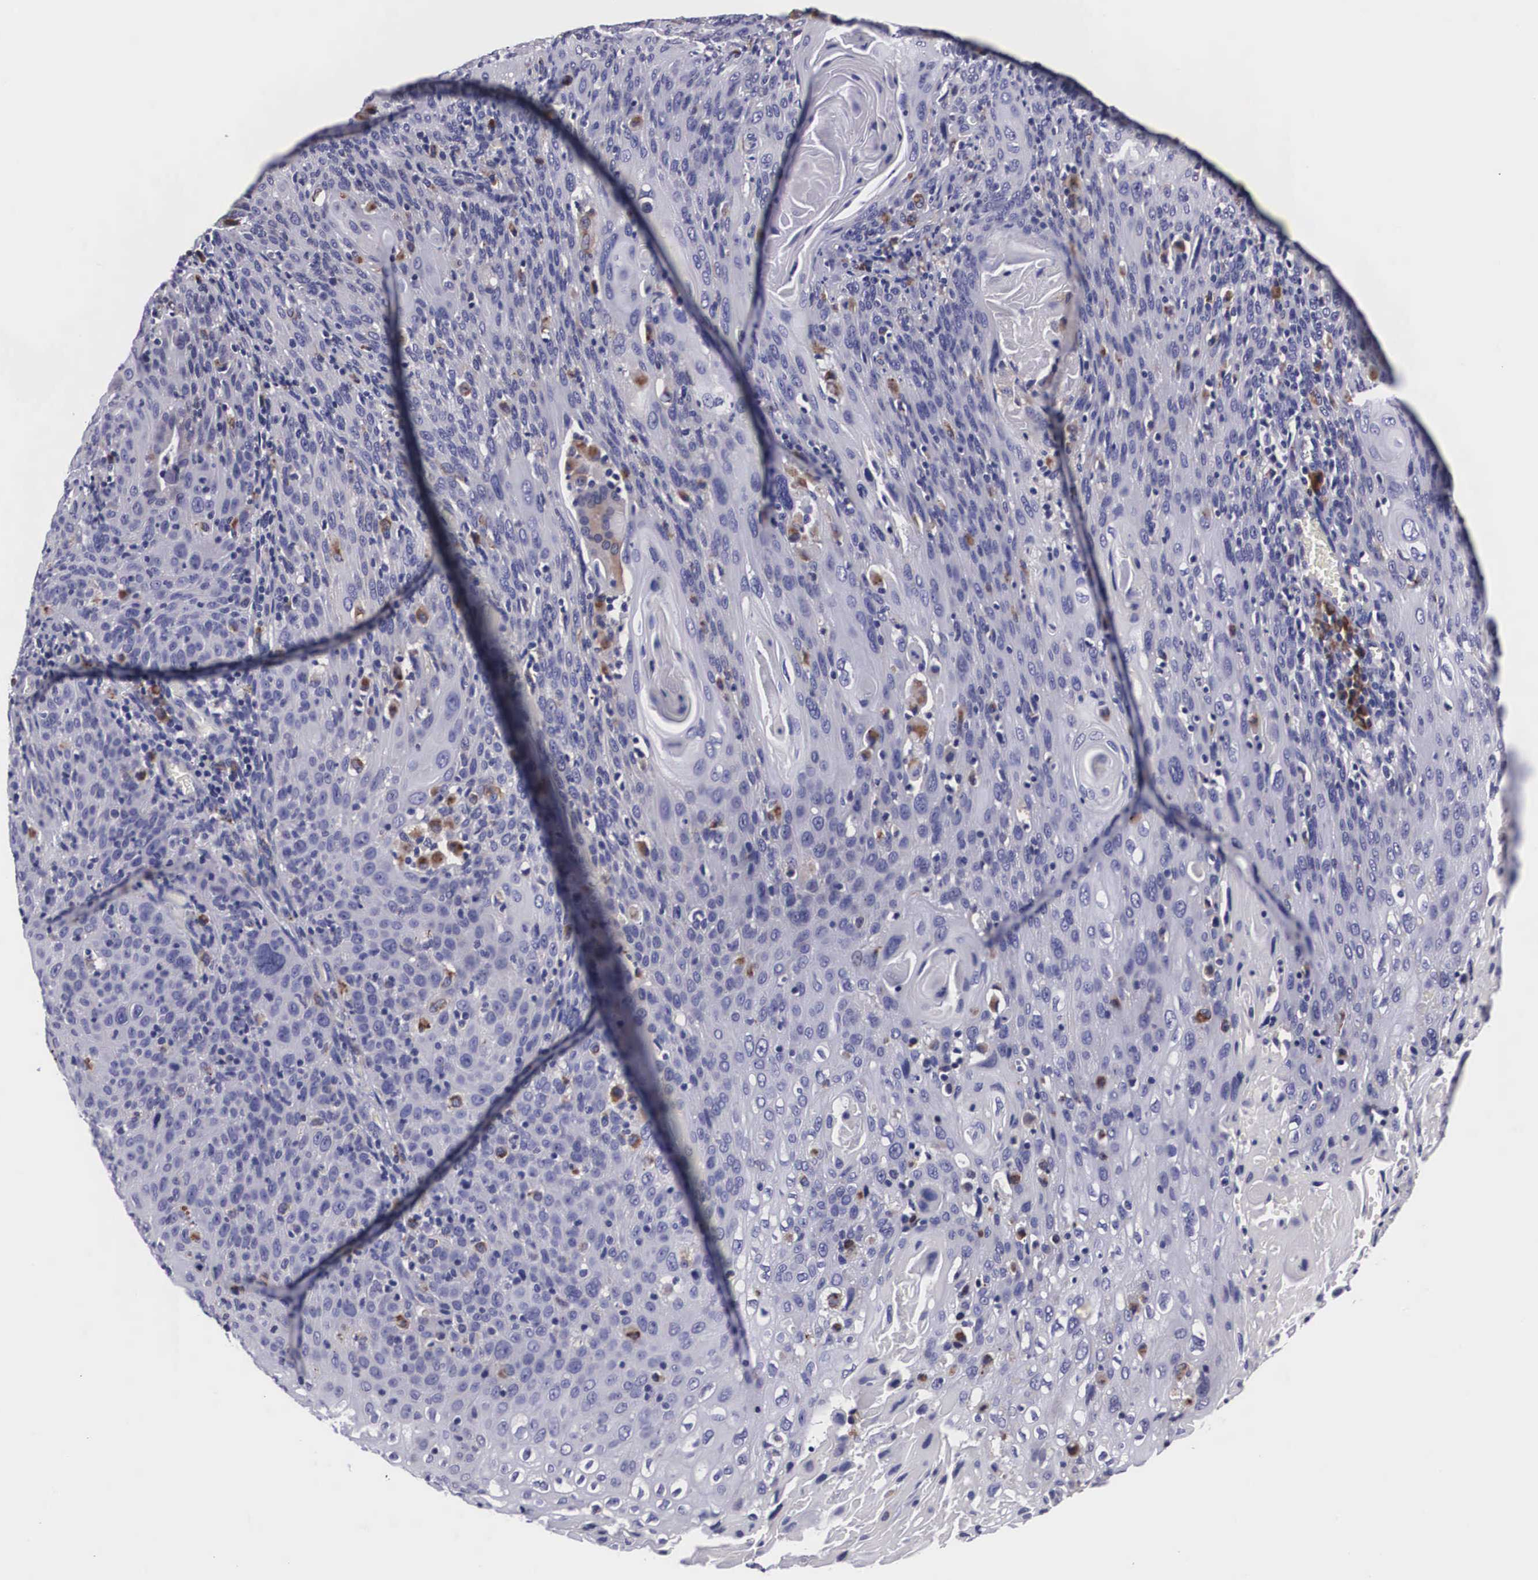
{"staining": {"intensity": "negative", "quantity": "none", "location": "none"}, "tissue": "cervical cancer", "cell_type": "Tumor cells", "image_type": "cancer", "snomed": [{"axis": "morphology", "description": "Squamous cell carcinoma, NOS"}, {"axis": "topography", "description": "Cervix"}], "caption": "Squamous cell carcinoma (cervical) stained for a protein using immunohistochemistry (IHC) reveals no expression tumor cells.", "gene": "CRELD2", "patient": {"sex": "female", "age": 54}}